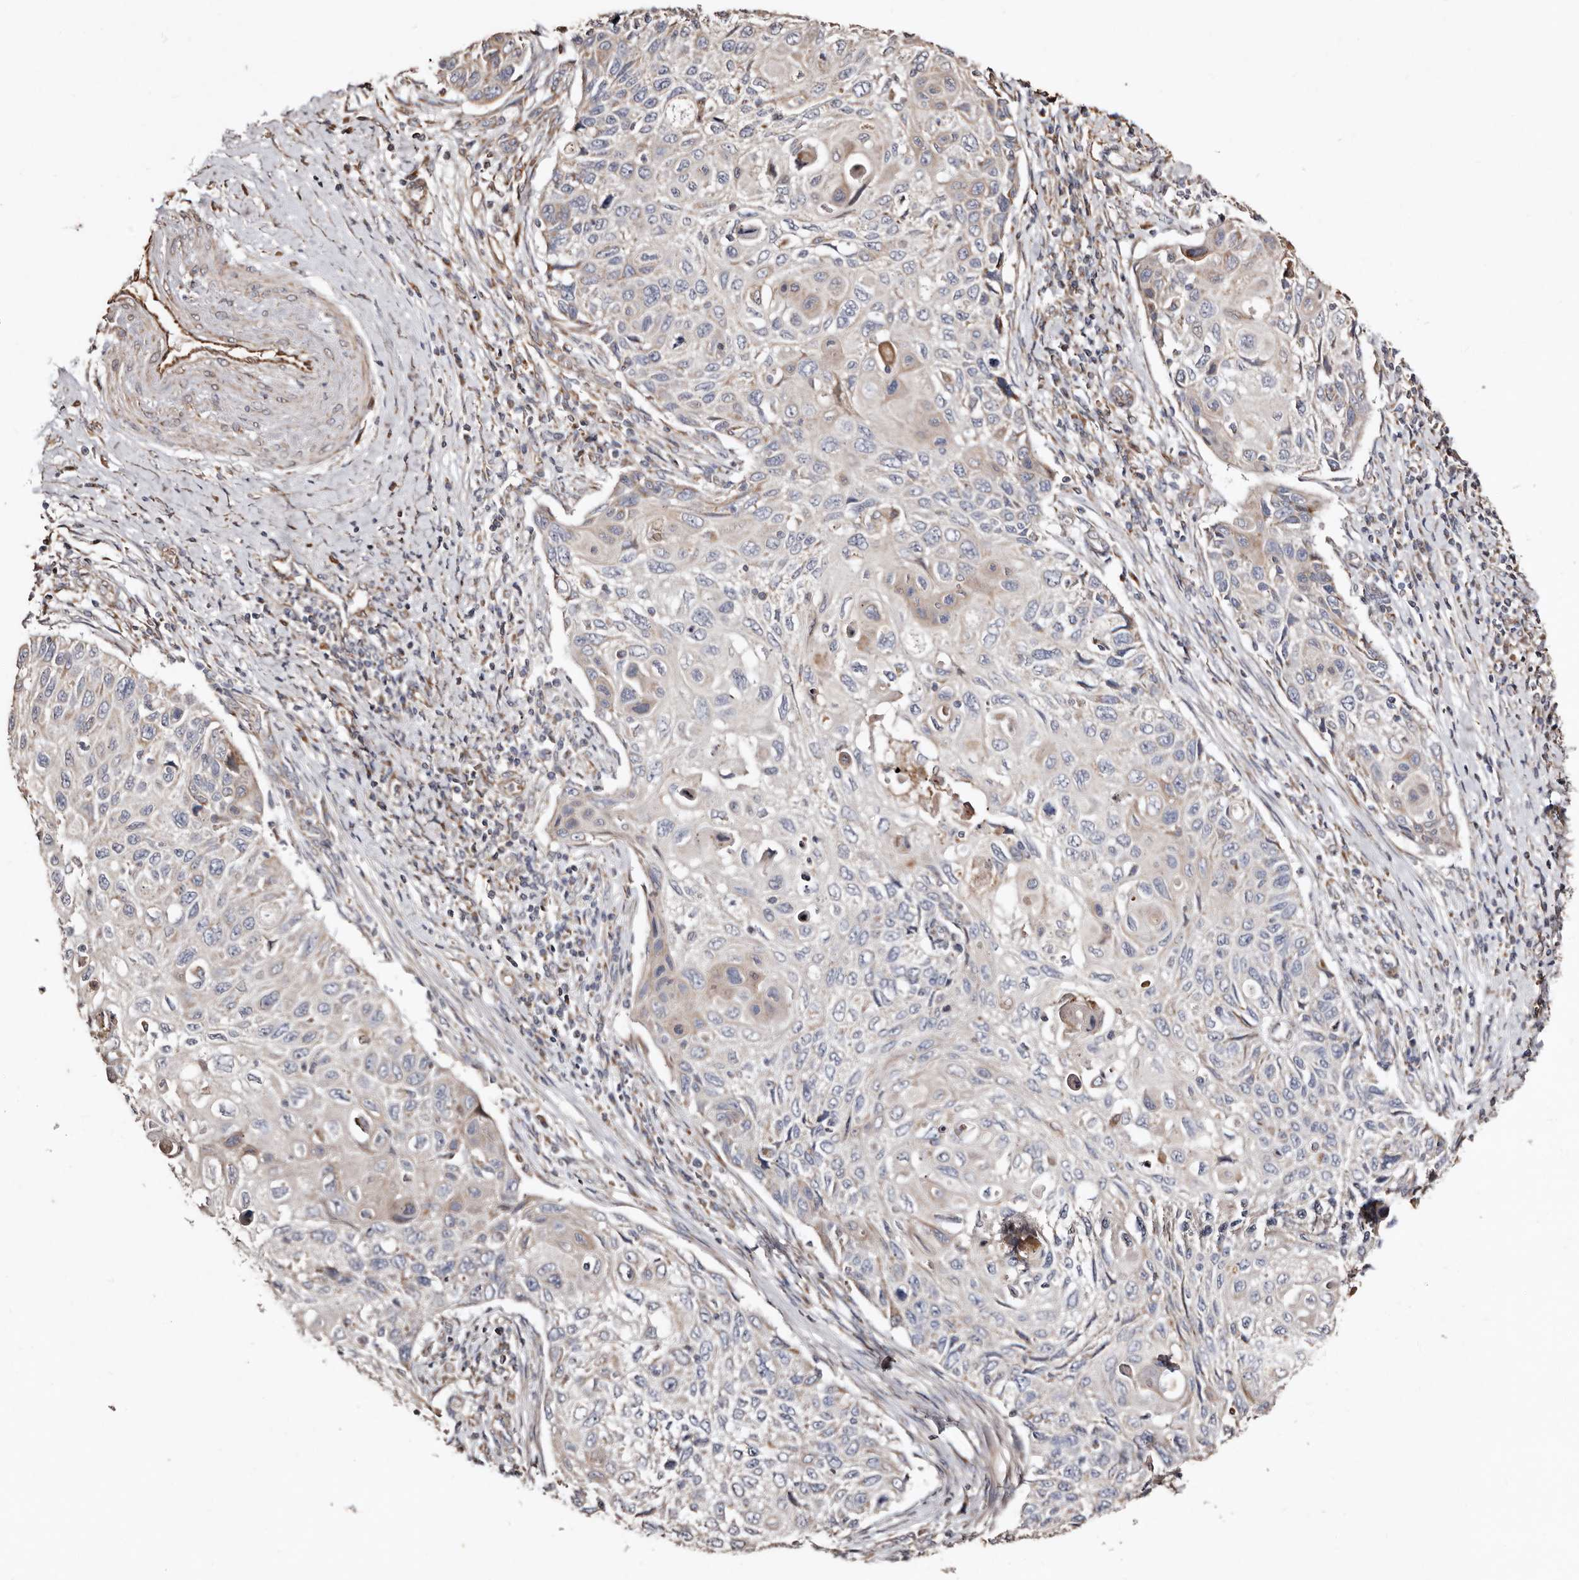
{"staining": {"intensity": "weak", "quantity": "<25%", "location": "cytoplasmic/membranous"}, "tissue": "cervical cancer", "cell_type": "Tumor cells", "image_type": "cancer", "snomed": [{"axis": "morphology", "description": "Squamous cell carcinoma, NOS"}, {"axis": "topography", "description": "Cervix"}], "caption": "Protein analysis of cervical cancer (squamous cell carcinoma) reveals no significant staining in tumor cells.", "gene": "MACC1", "patient": {"sex": "female", "age": 70}}